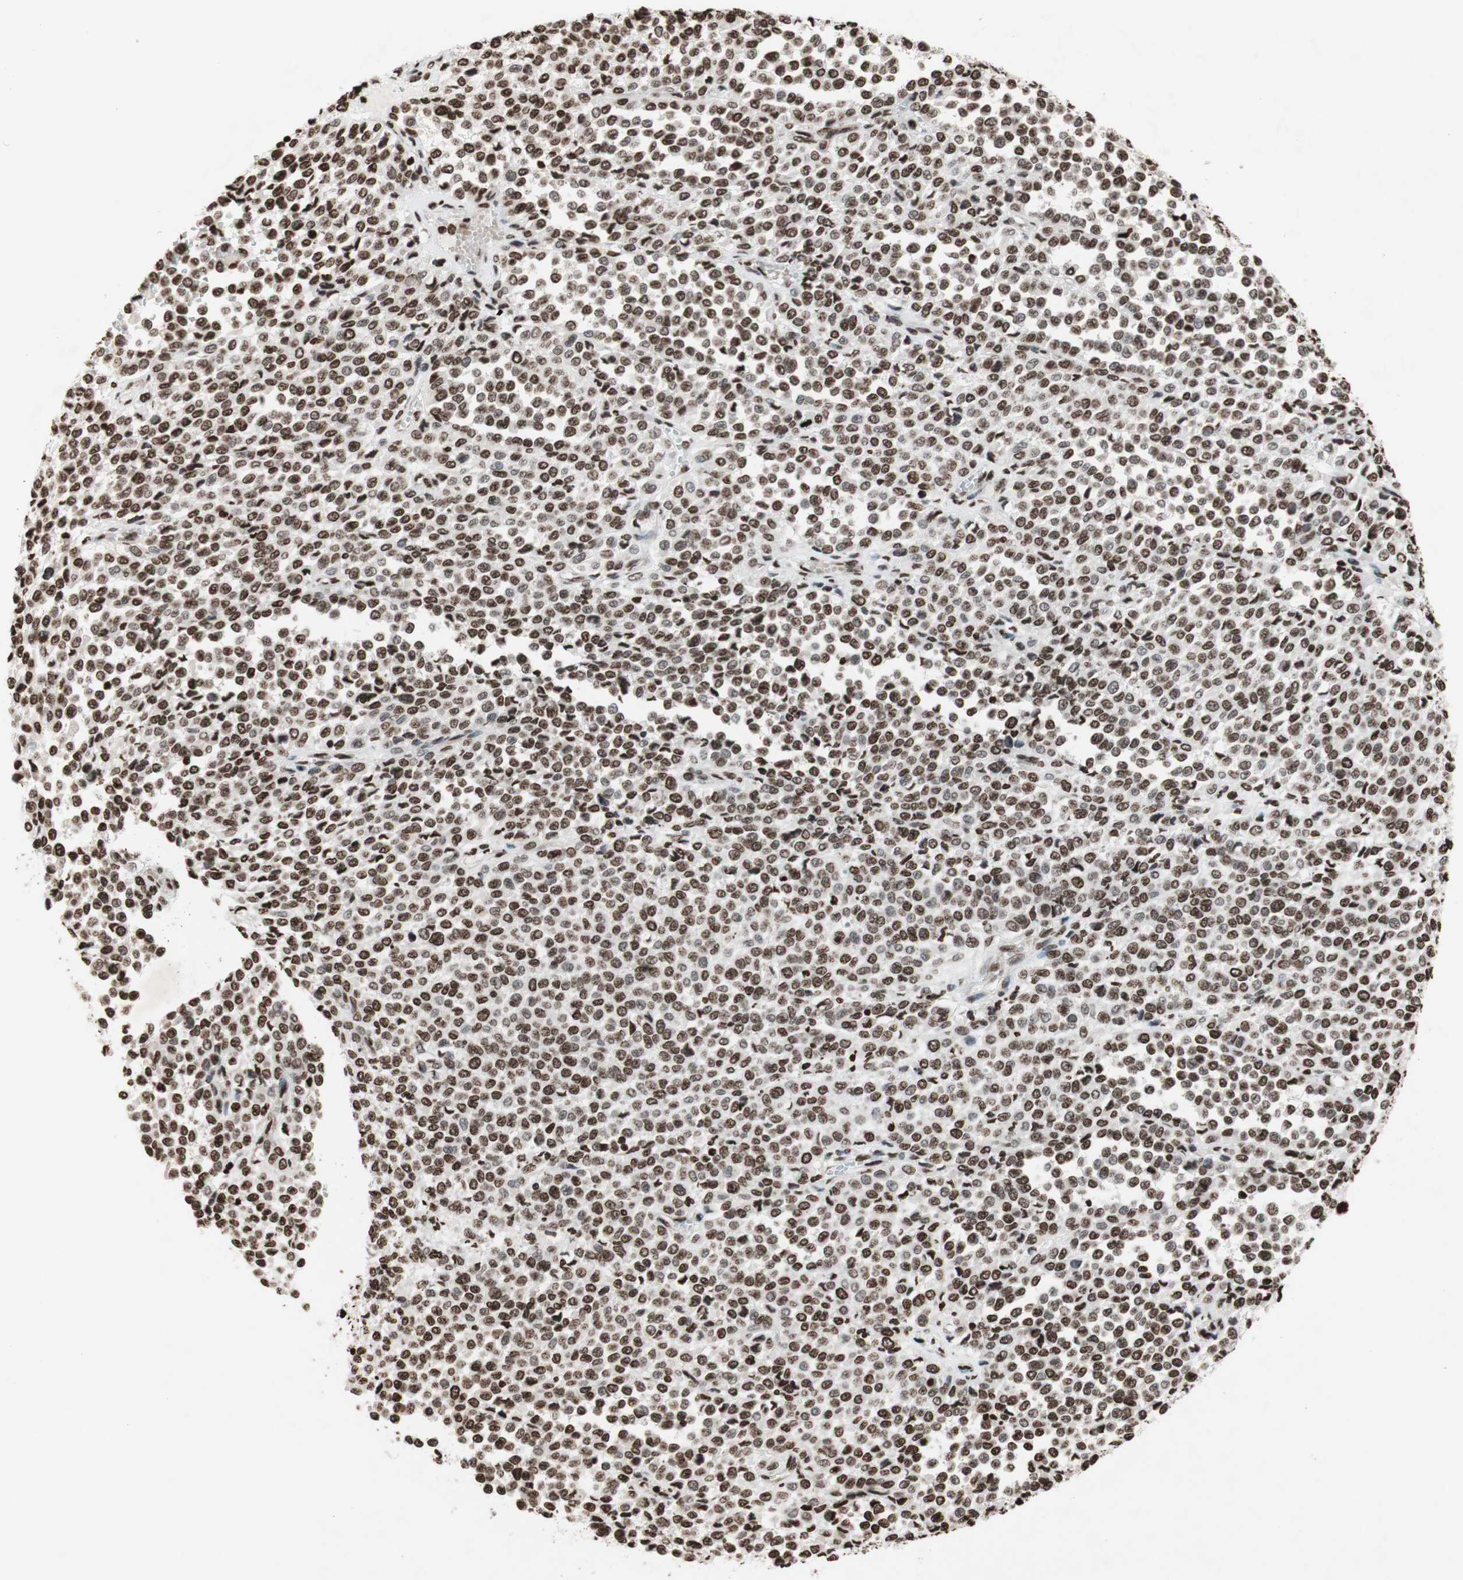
{"staining": {"intensity": "moderate", "quantity": ">75%", "location": "nuclear"}, "tissue": "melanoma", "cell_type": "Tumor cells", "image_type": "cancer", "snomed": [{"axis": "morphology", "description": "Malignant melanoma, Metastatic site"}, {"axis": "topography", "description": "Pancreas"}], "caption": "Immunohistochemical staining of malignant melanoma (metastatic site) shows medium levels of moderate nuclear staining in about >75% of tumor cells. (Stains: DAB in brown, nuclei in blue, Microscopy: brightfield microscopy at high magnification).", "gene": "NCOA3", "patient": {"sex": "female", "age": 30}}